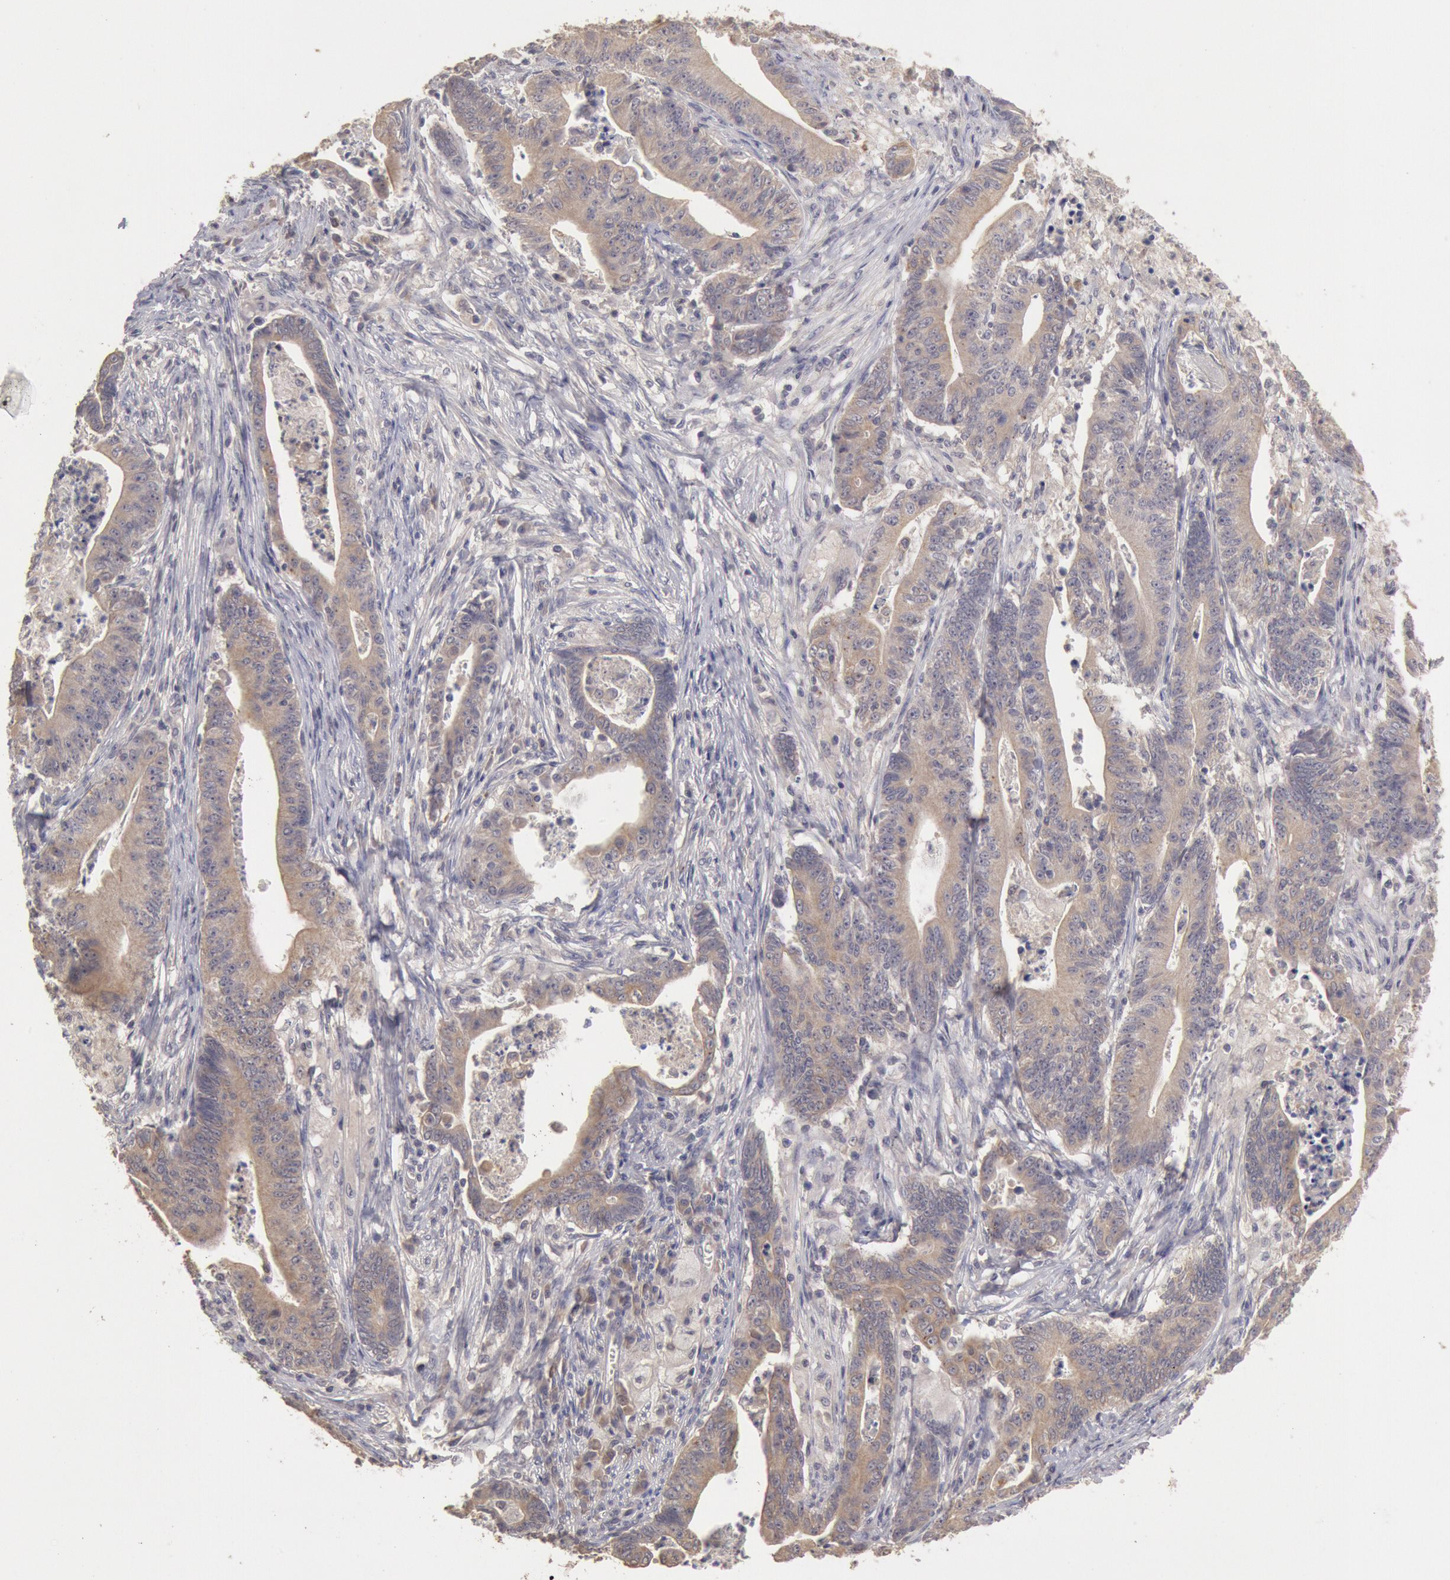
{"staining": {"intensity": "weak", "quantity": "25%-75%", "location": "cytoplasmic/membranous"}, "tissue": "stomach cancer", "cell_type": "Tumor cells", "image_type": "cancer", "snomed": [{"axis": "morphology", "description": "Adenocarcinoma, NOS"}, {"axis": "topography", "description": "Stomach, lower"}], "caption": "Protein analysis of stomach cancer tissue reveals weak cytoplasmic/membranous positivity in approximately 25%-75% of tumor cells.", "gene": "ZFP36L1", "patient": {"sex": "female", "age": 86}}